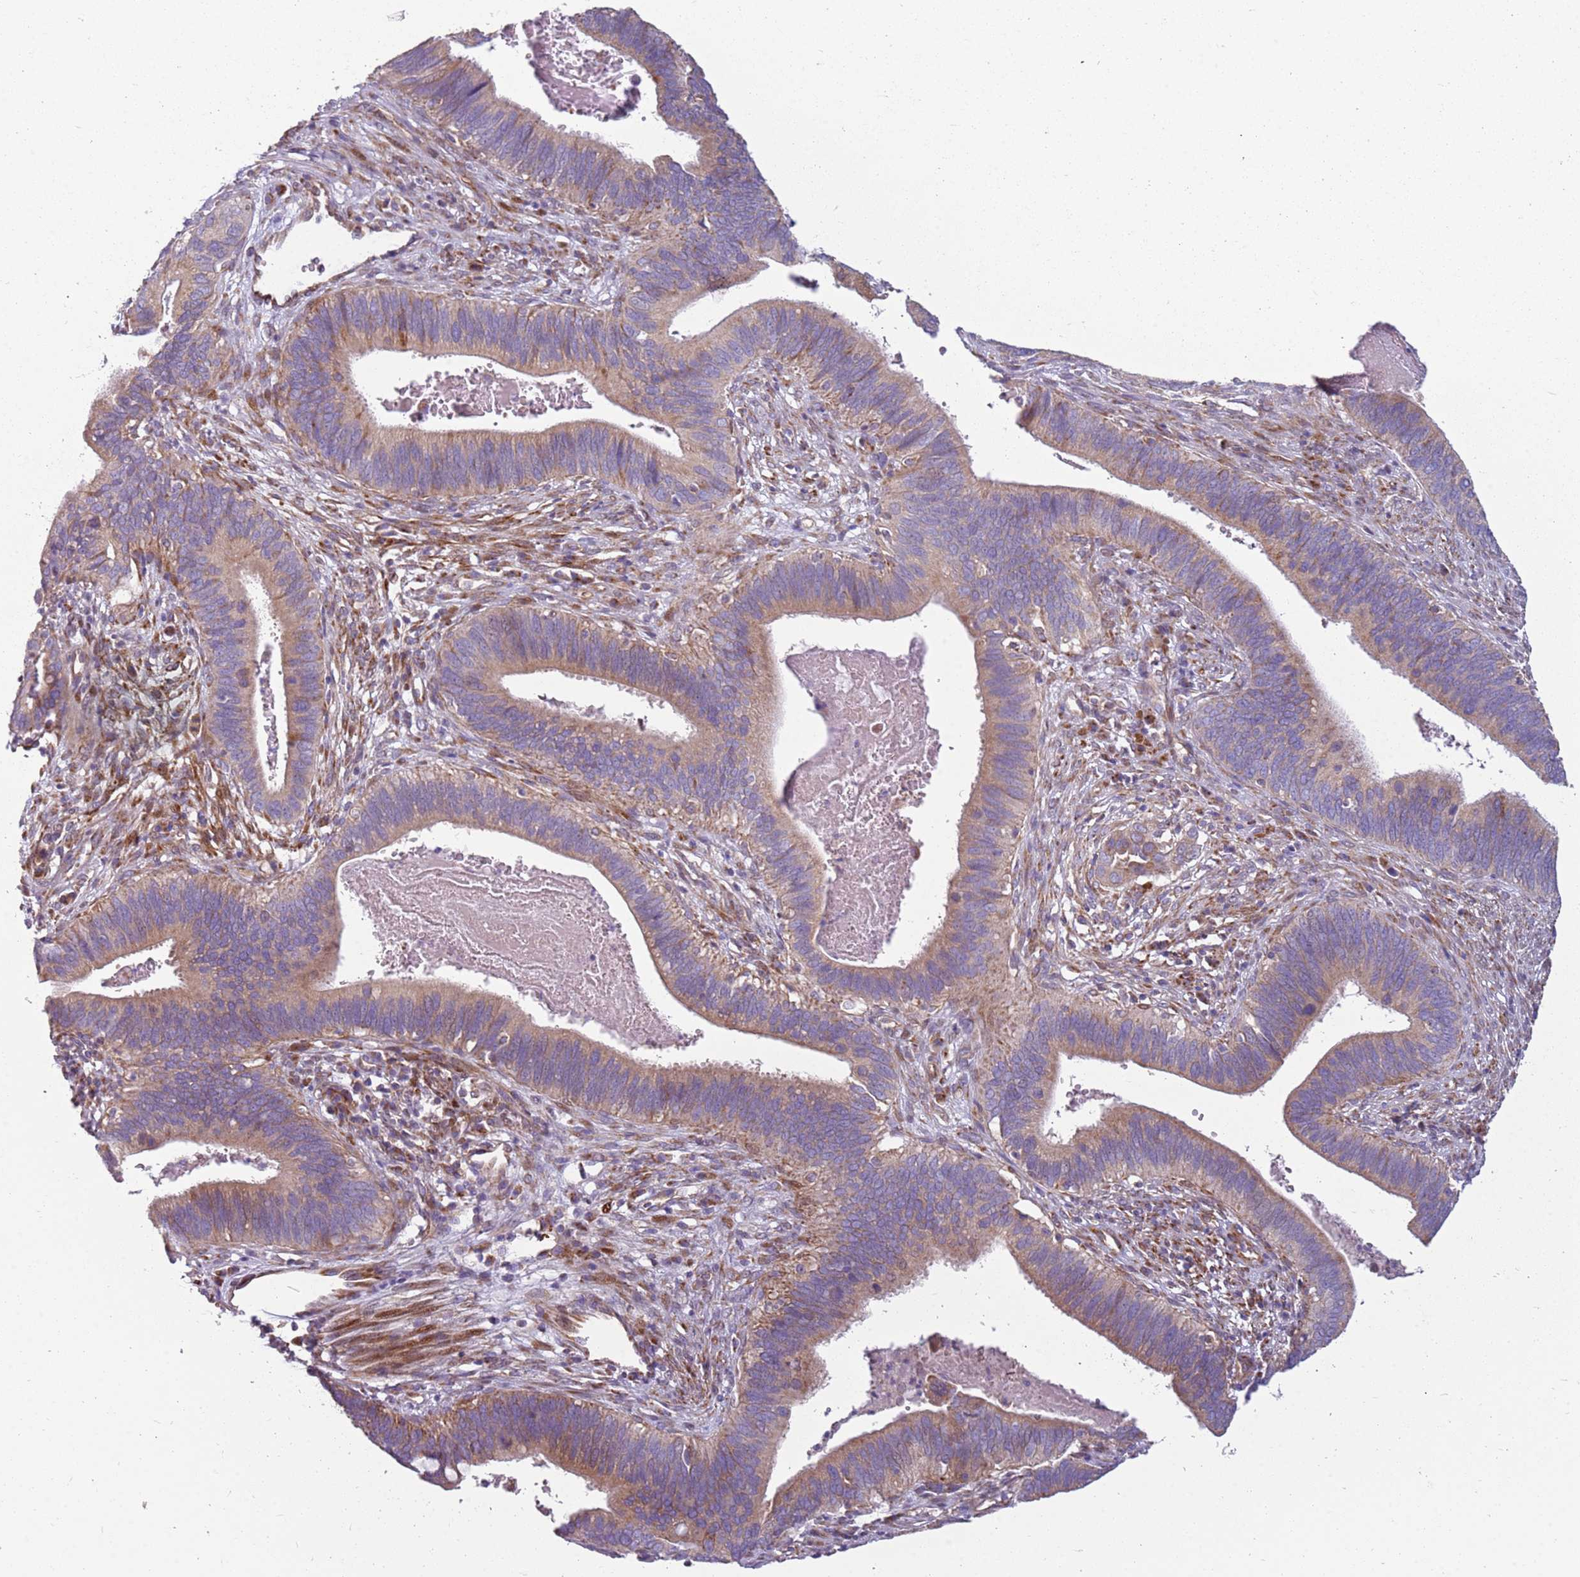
{"staining": {"intensity": "weak", "quantity": ">75%", "location": "cytoplasmic/membranous"}, "tissue": "cervical cancer", "cell_type": "Tumor cells", "image_type": "cancer", "snomed": [{"axis": "morphology", "description": "Adenocarcinoma, NOS"}, {"axis": "topography", "description": "Cervix"}], "caption": "A brown stain highlights weak cytoplasmic/membranous expression of a protein in human adenocarcinoma (cervical) tumor cells. Using DAB (brown) and hematoxylin (blue) stains, captured at high magnification using brightfield microscopy.", "gene": "TMEM200C", "patient": {"sex": "female", "age": 42}}